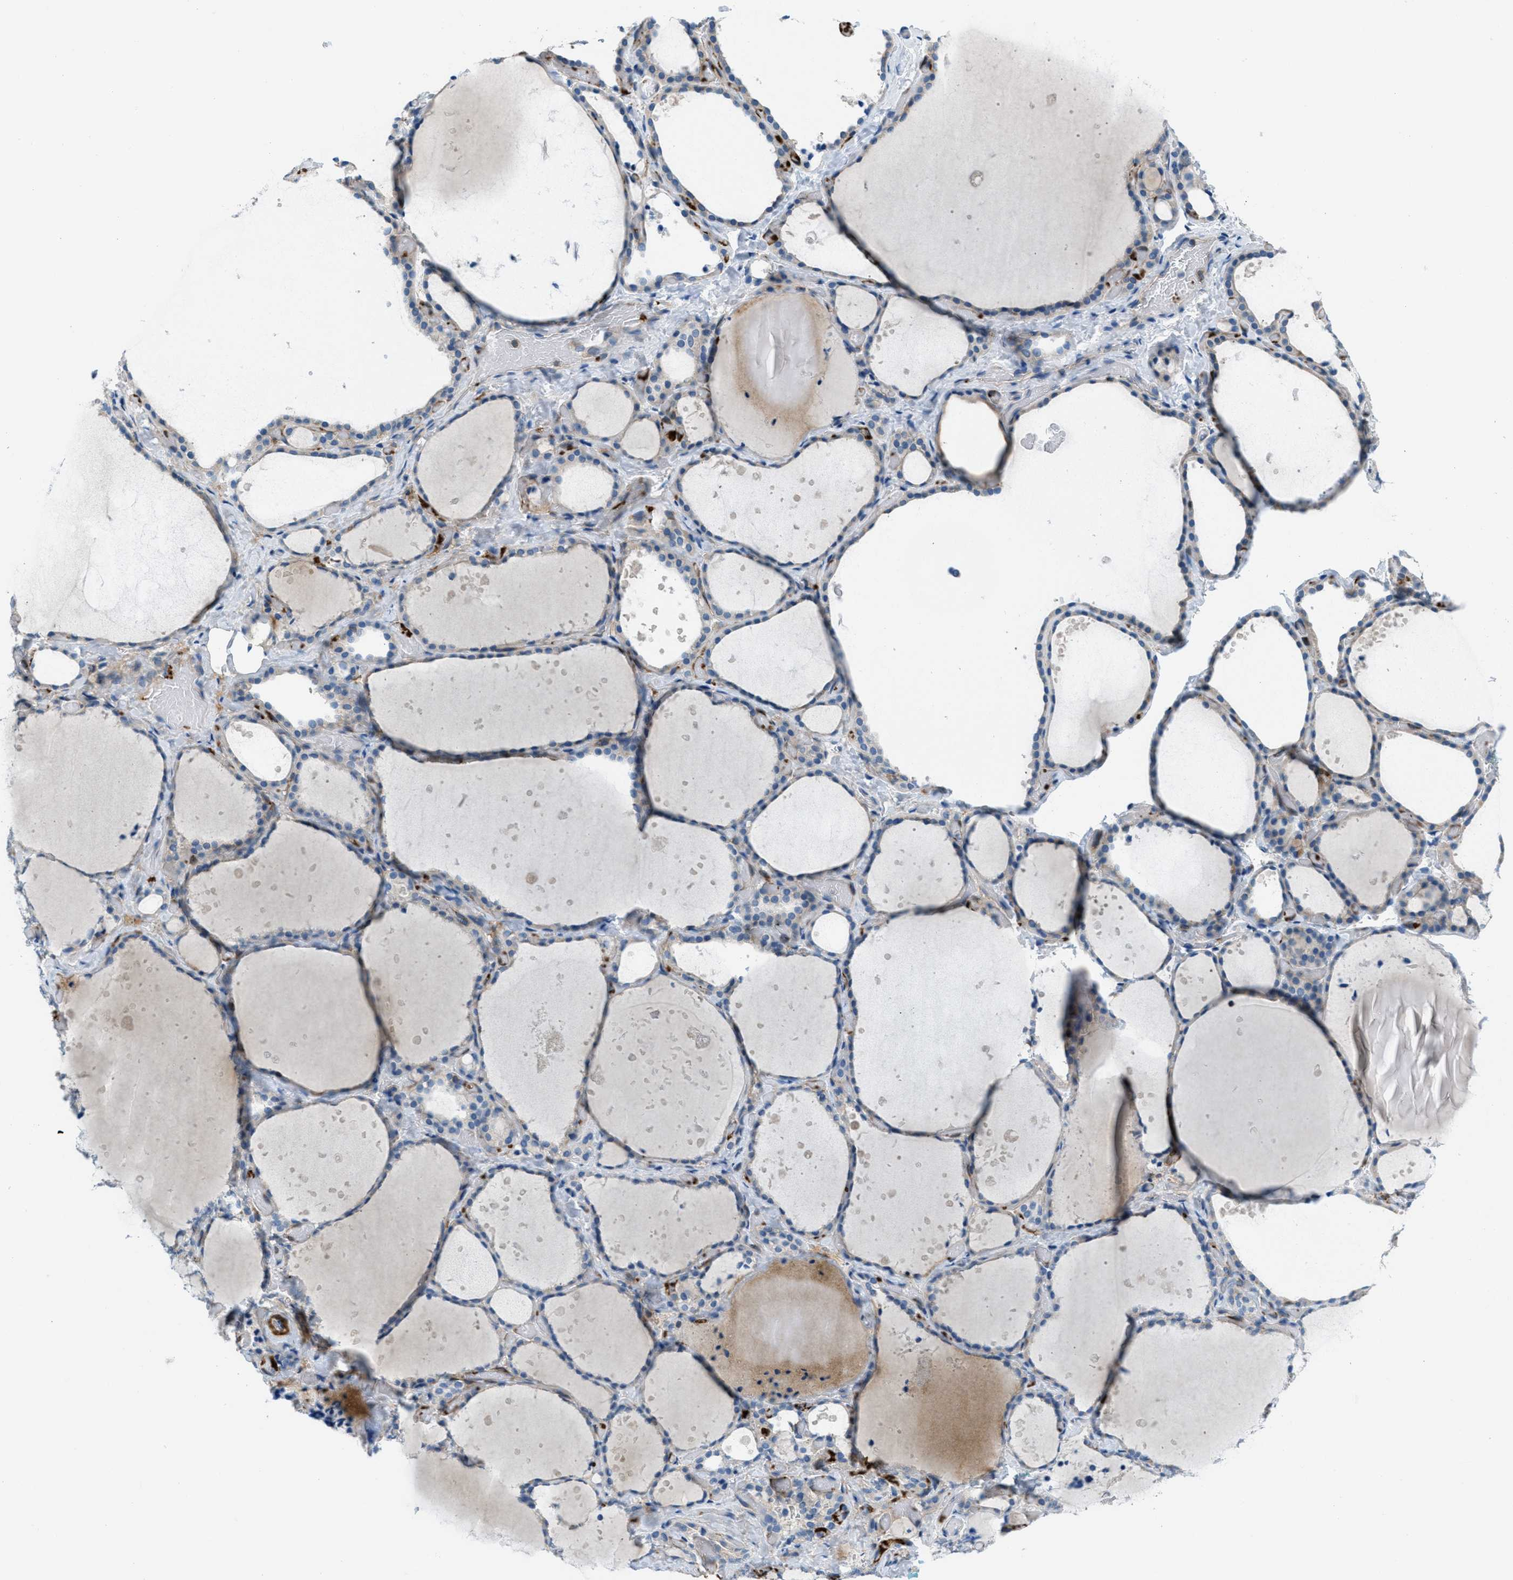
{"staining": {"intensity": "moderate", "quantity": "<25%", "location": "cytoplasmic/membranous"}, "tissue": "thyroid gland", "cell_type": "Glandular cells", "image_type": "normal", "snomed": [{"axis": "morphology", "description": "Normal tissue, NOS"}, {"axis": "topography", "description": "Thyroid gland"}], "caption": "The histopathology image reveals immunohistochemical staining of unremarkable thyroid gland. There is moderate cytoplasmic/membranous expression is seen in approximately <25% of glandular cells.", "gene": "MAPRE2", "patient": {"sex": "female", "age": 44}}